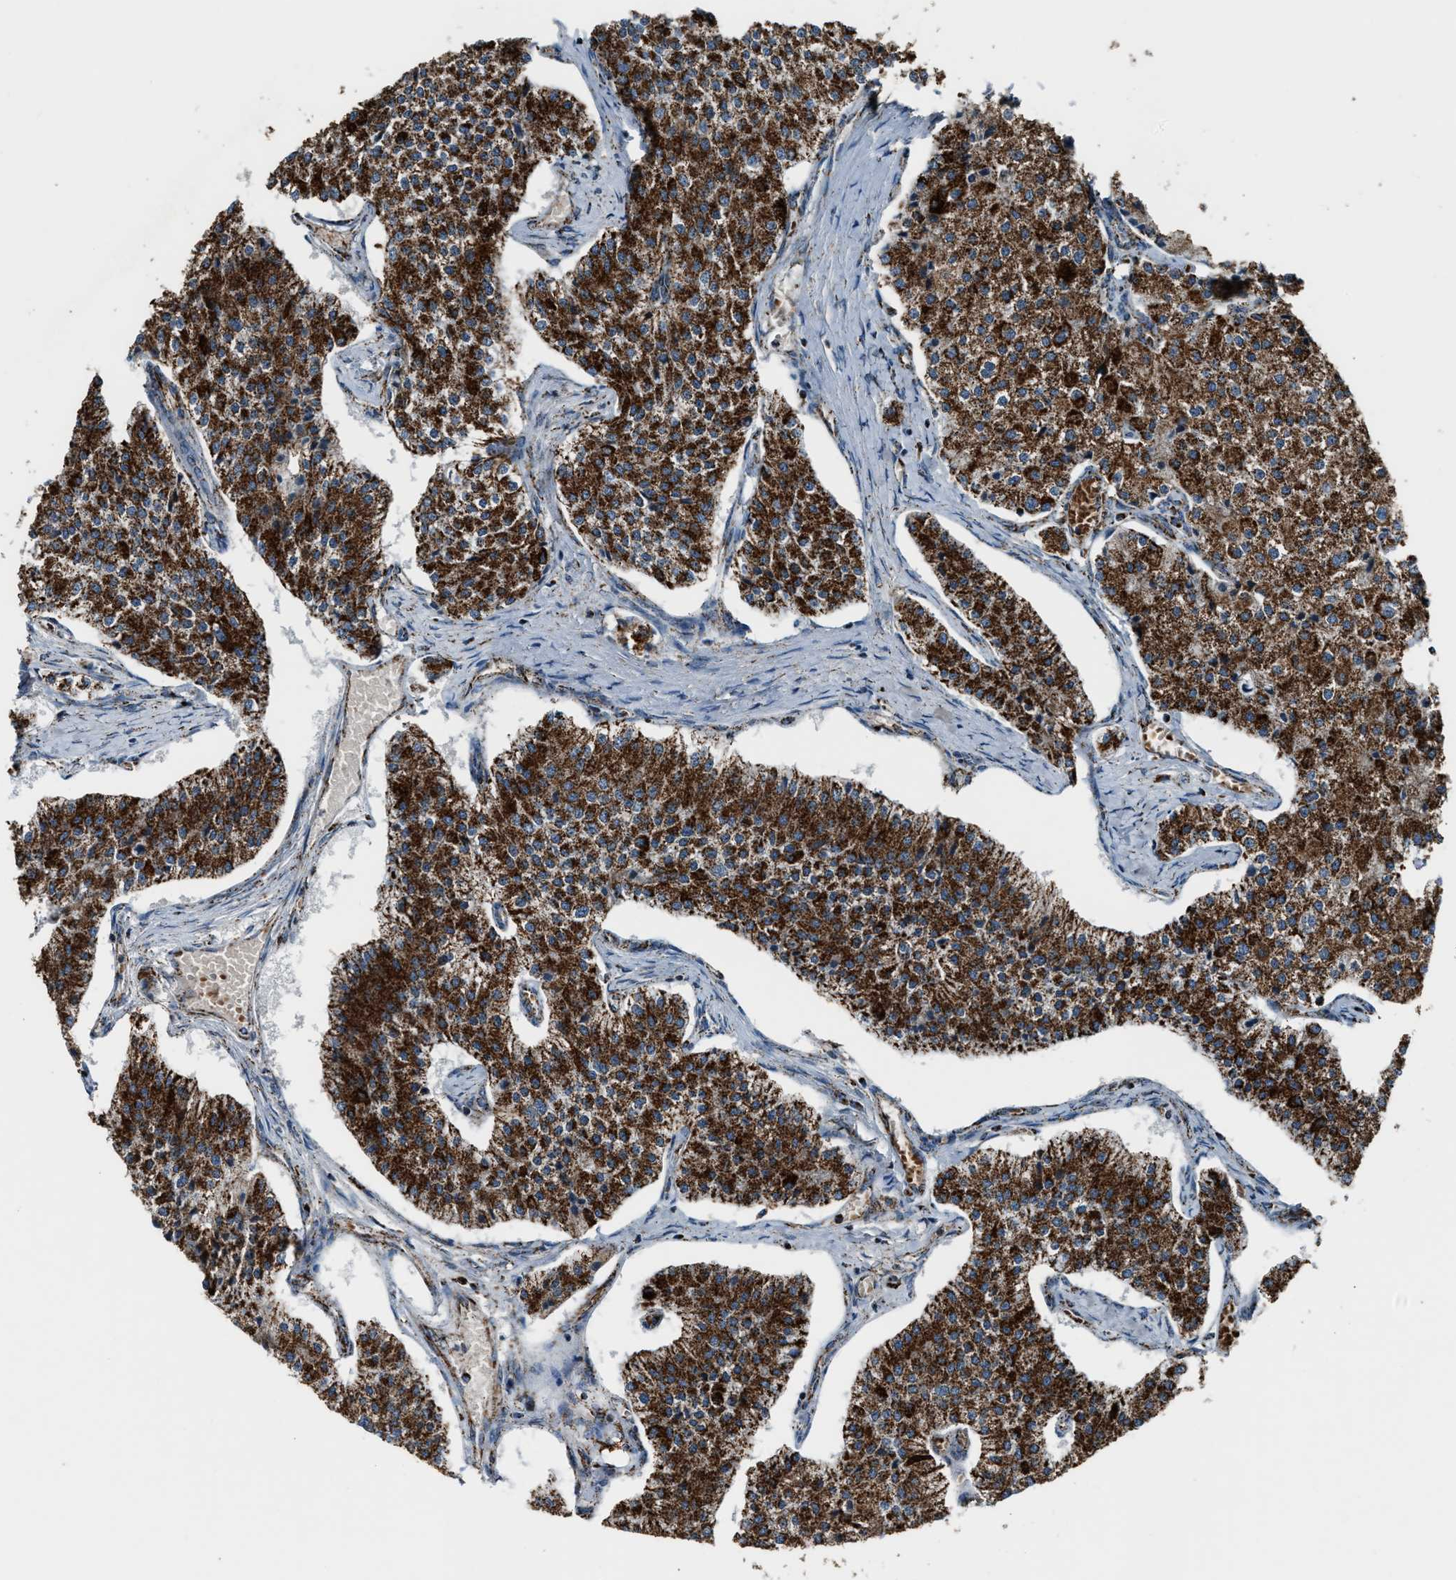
{"staining": {"intensity": "strong", "quantity": ">75%", "location": "cytoplasmic/membranous"}, "tissue": "carcinoid", "cell_type": "Tumor cells", "image_type": "cancer", "snomed": [{"axis": "morphology", "description": "Carcinoid, malignant, NOS"}, {"axis": "topography", "description": "Colon"}], "caption": "A brown stain shows strong cytoplasmic/membranous expression of a protein in malignant carcinoid tumor cells.", "gene": "CHN2", "patient": {"sex": "female", "age": 52}}